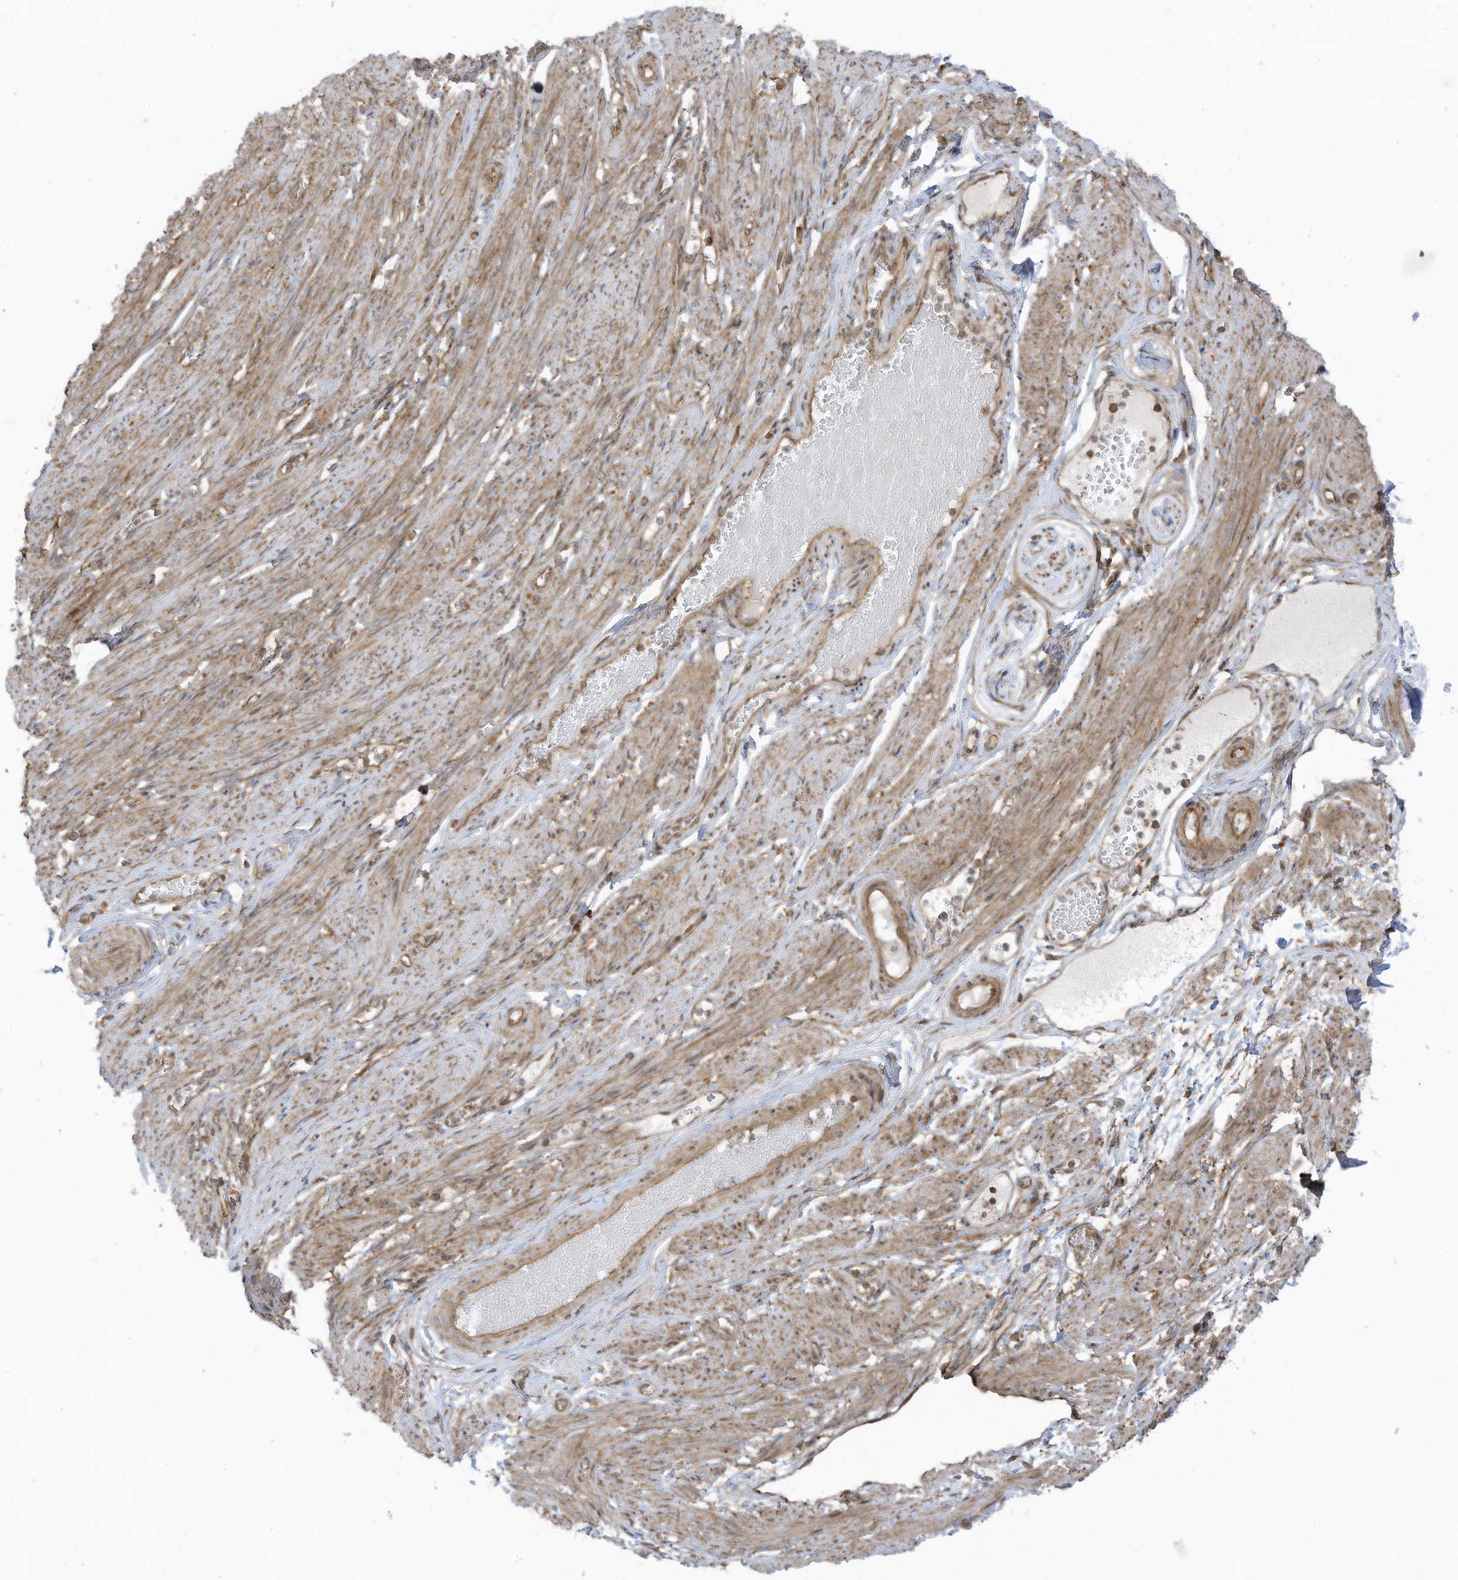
{"staining": {"intensity": "negative", "quantity": "none", "location": "none"}, "tissue": "adipose tissue", "cell_type": "Adipocytes", "image_type": "normal", "snomed": [{"axis": "morphology", "description": "Normal tissue, NOS"}, {"axis": "topography", "description": "Smooth muscle"}, {"axis": "topography", "description": "Peripheral nerve tissue"}], "caption": "Adipocytes are negative for protein expression in benign human adipose tissue. The staining is performed using DAB brown chromogen with nuclei counter-stained in using hematoxylin.", "gene": "REPS1", "patient": {"sex": "female", "age": 39}}